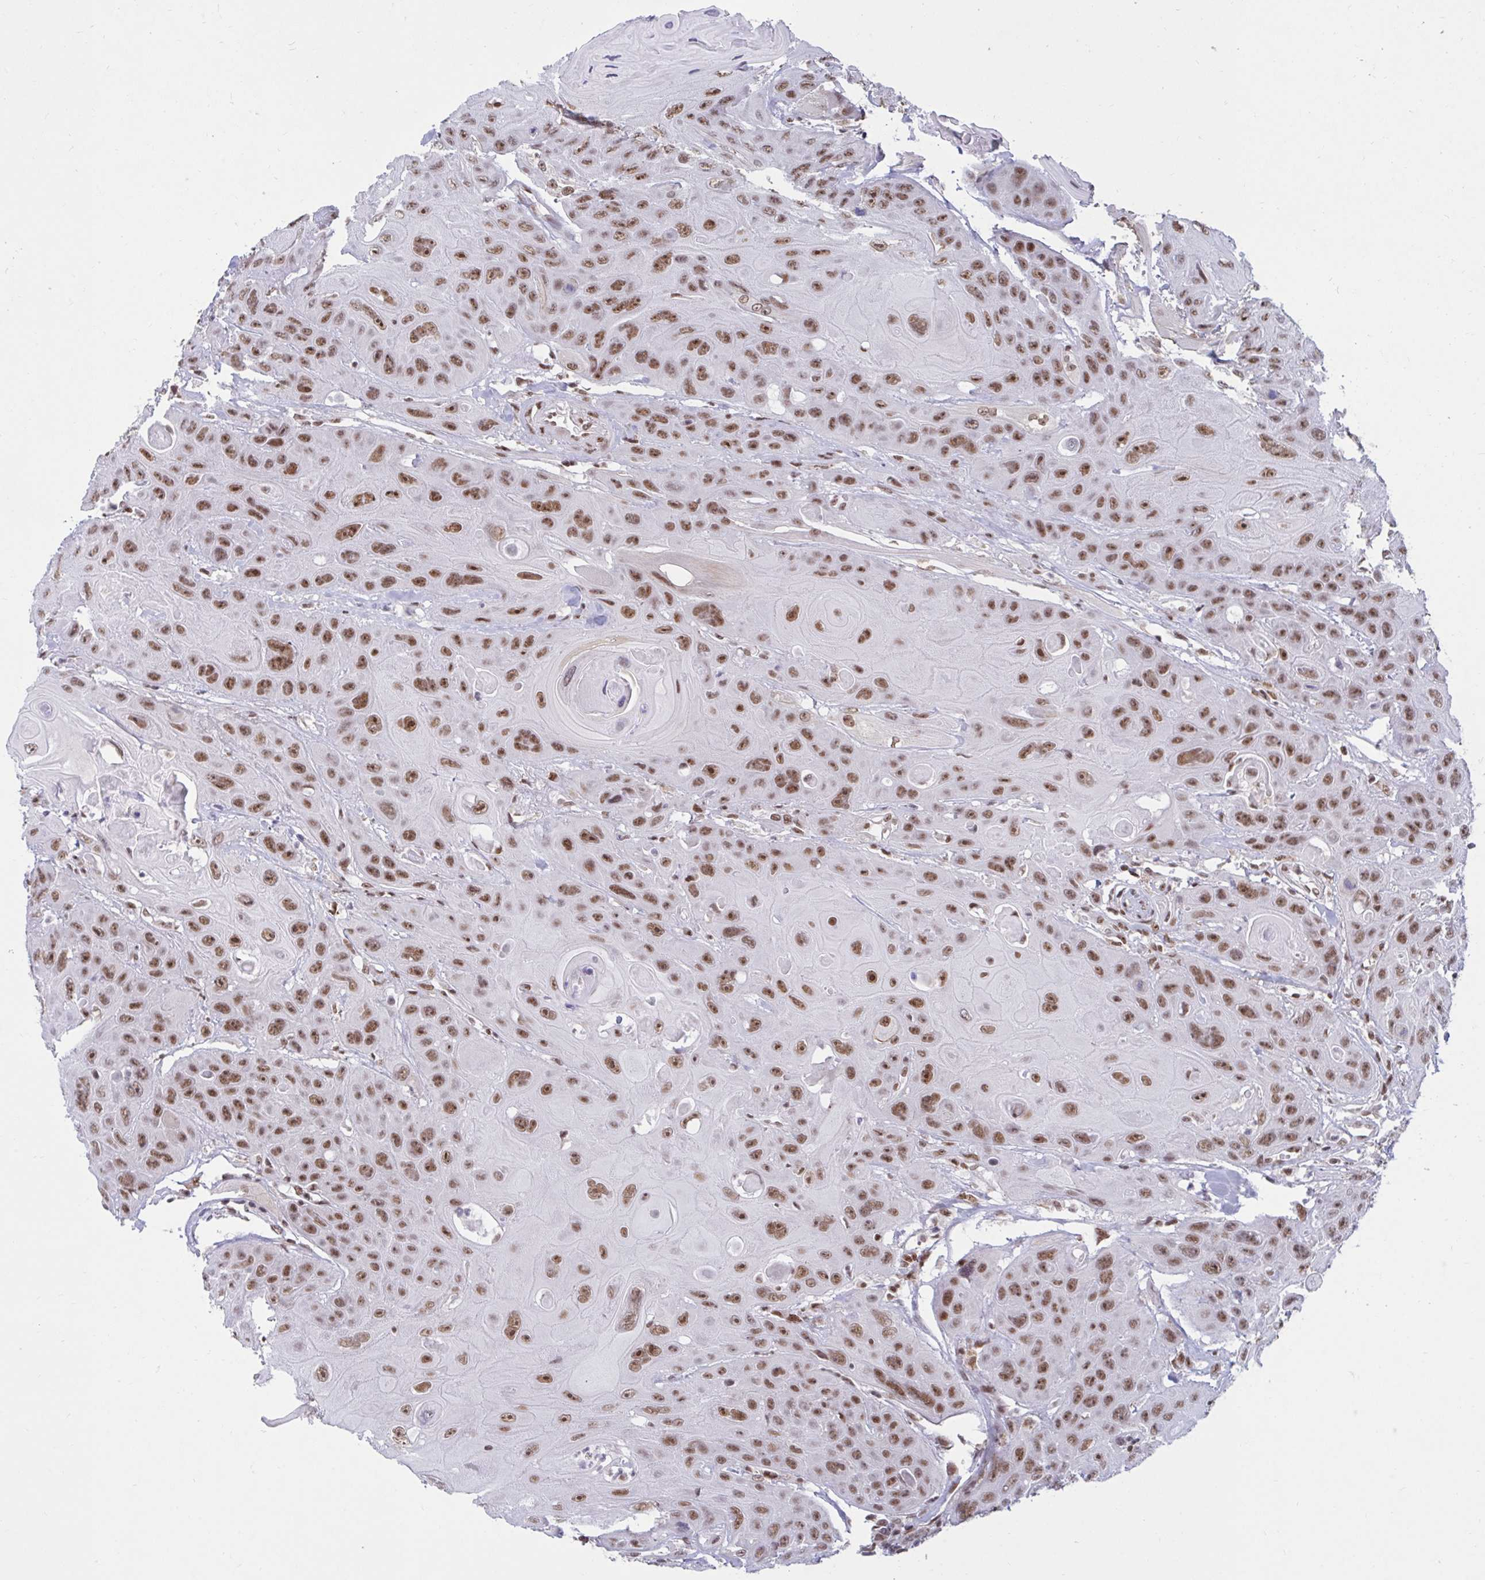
{"staining": {"intensity": "moderate", "quantity": ">75%", "location": "nuclear"}, "tissue": "head and neck cancer", "cell_type": "Tumor cells", "image_type": "cancer", "snomed": [{"axis": "morphology", "description": "Squamous cell carcinoma, NOS"}, {"axis": "topography", "description": "Head-Neck"}], "caption": "Immunohistochemistry of human head and neck cancer (squamous cell carcinoma) displays medium levels of moderate nuclear staining in about >75% of tumor cells. The staining was performed using DAB to visualize the protein expression in brown, while the nuclei were stained in blue with hematoxylin (Magnification: 20x).", "gene": "PHF10", "patient": {"sex": "female", "age": 59}}